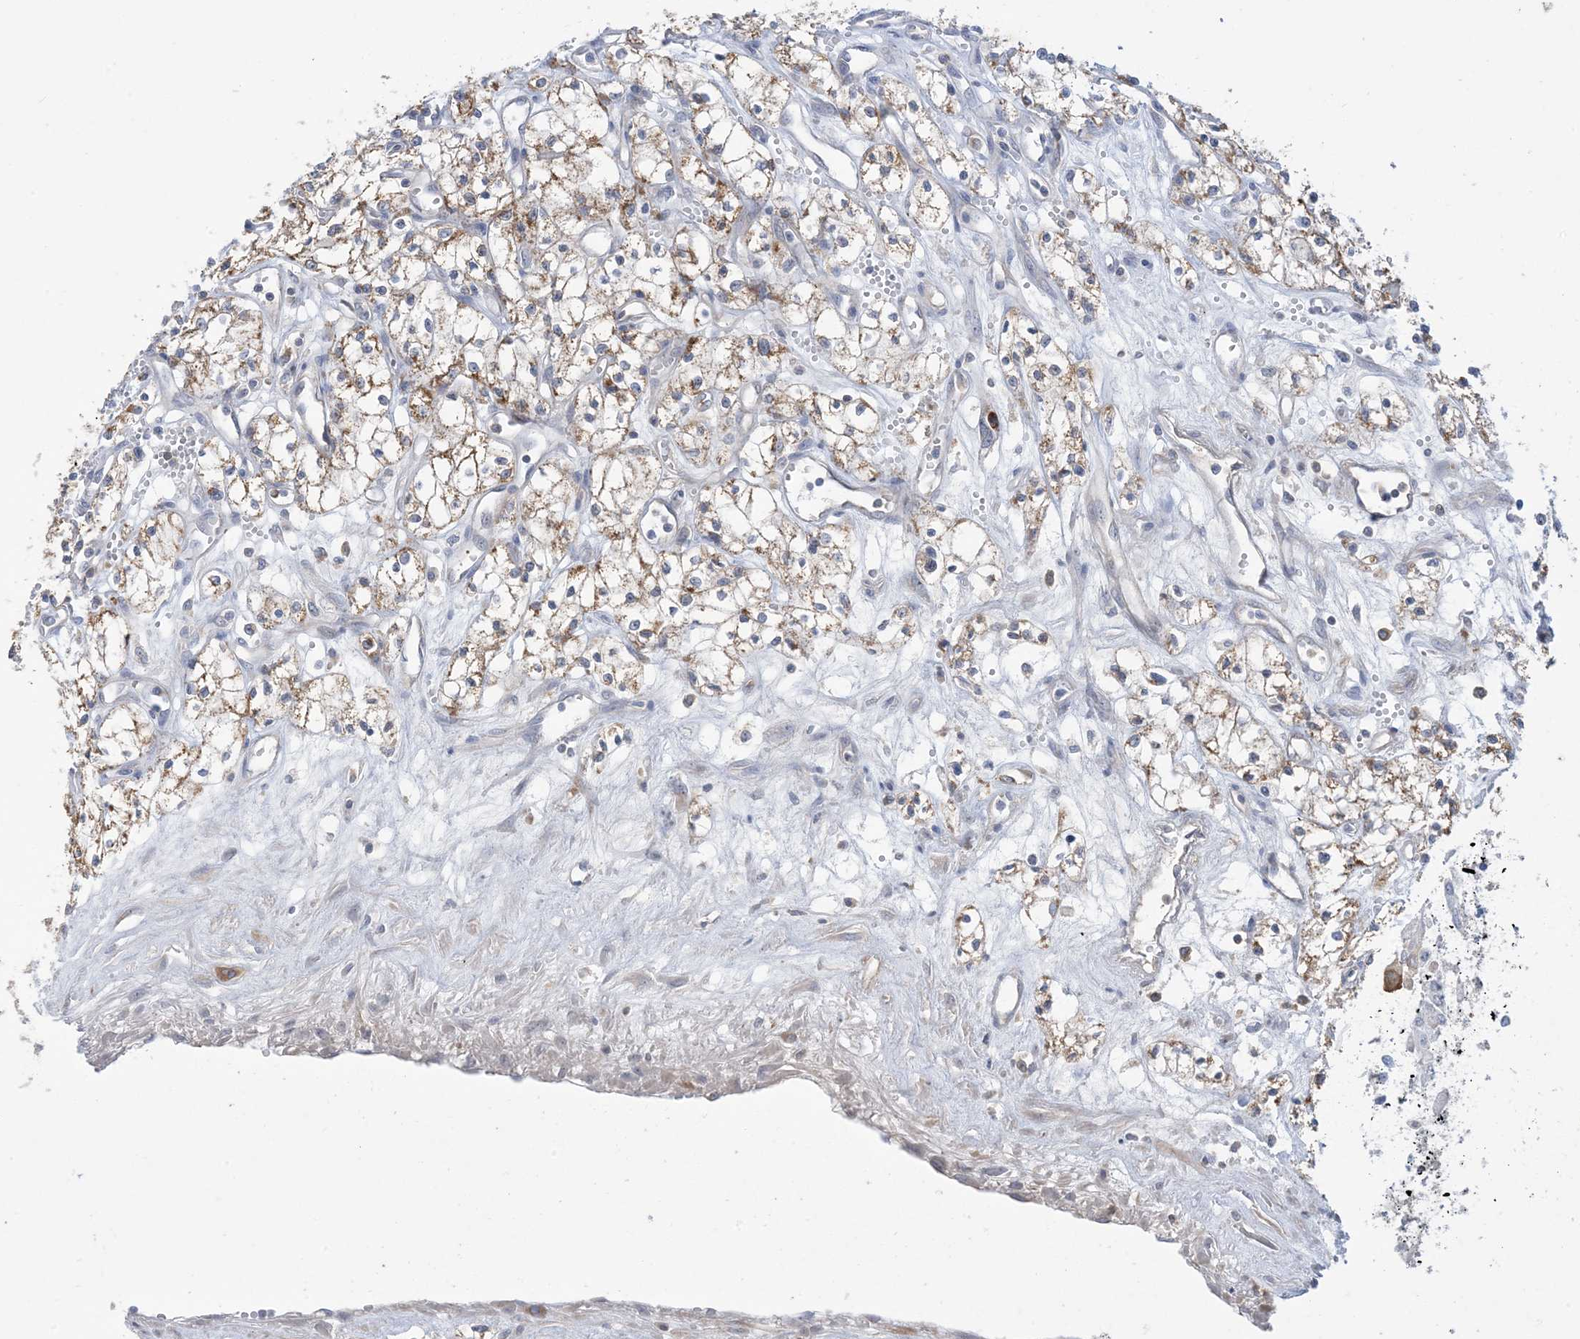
{"staining": {"intensity": "moderate", "quantity": ">75%", "location": "cytoplasmic/membranous"}, "tissue": "renal cancer", "cell_type": "Tumor cells", "image_type": "cancer", "snomed": [{"axis": "morphology", "description": "Adenocarcinoma, NOS"}, {"axis": "topography", "description": "Kidney"}], "caption": "The image exhibits immunohistochemical staining of renal cancer (adenocarcinoma). There is moderate cytoplasmic/membranous expression is identified in about >75% of tumor cells.", "gene": "AOC1", "patient": {"sex": "male", "age": 59}}